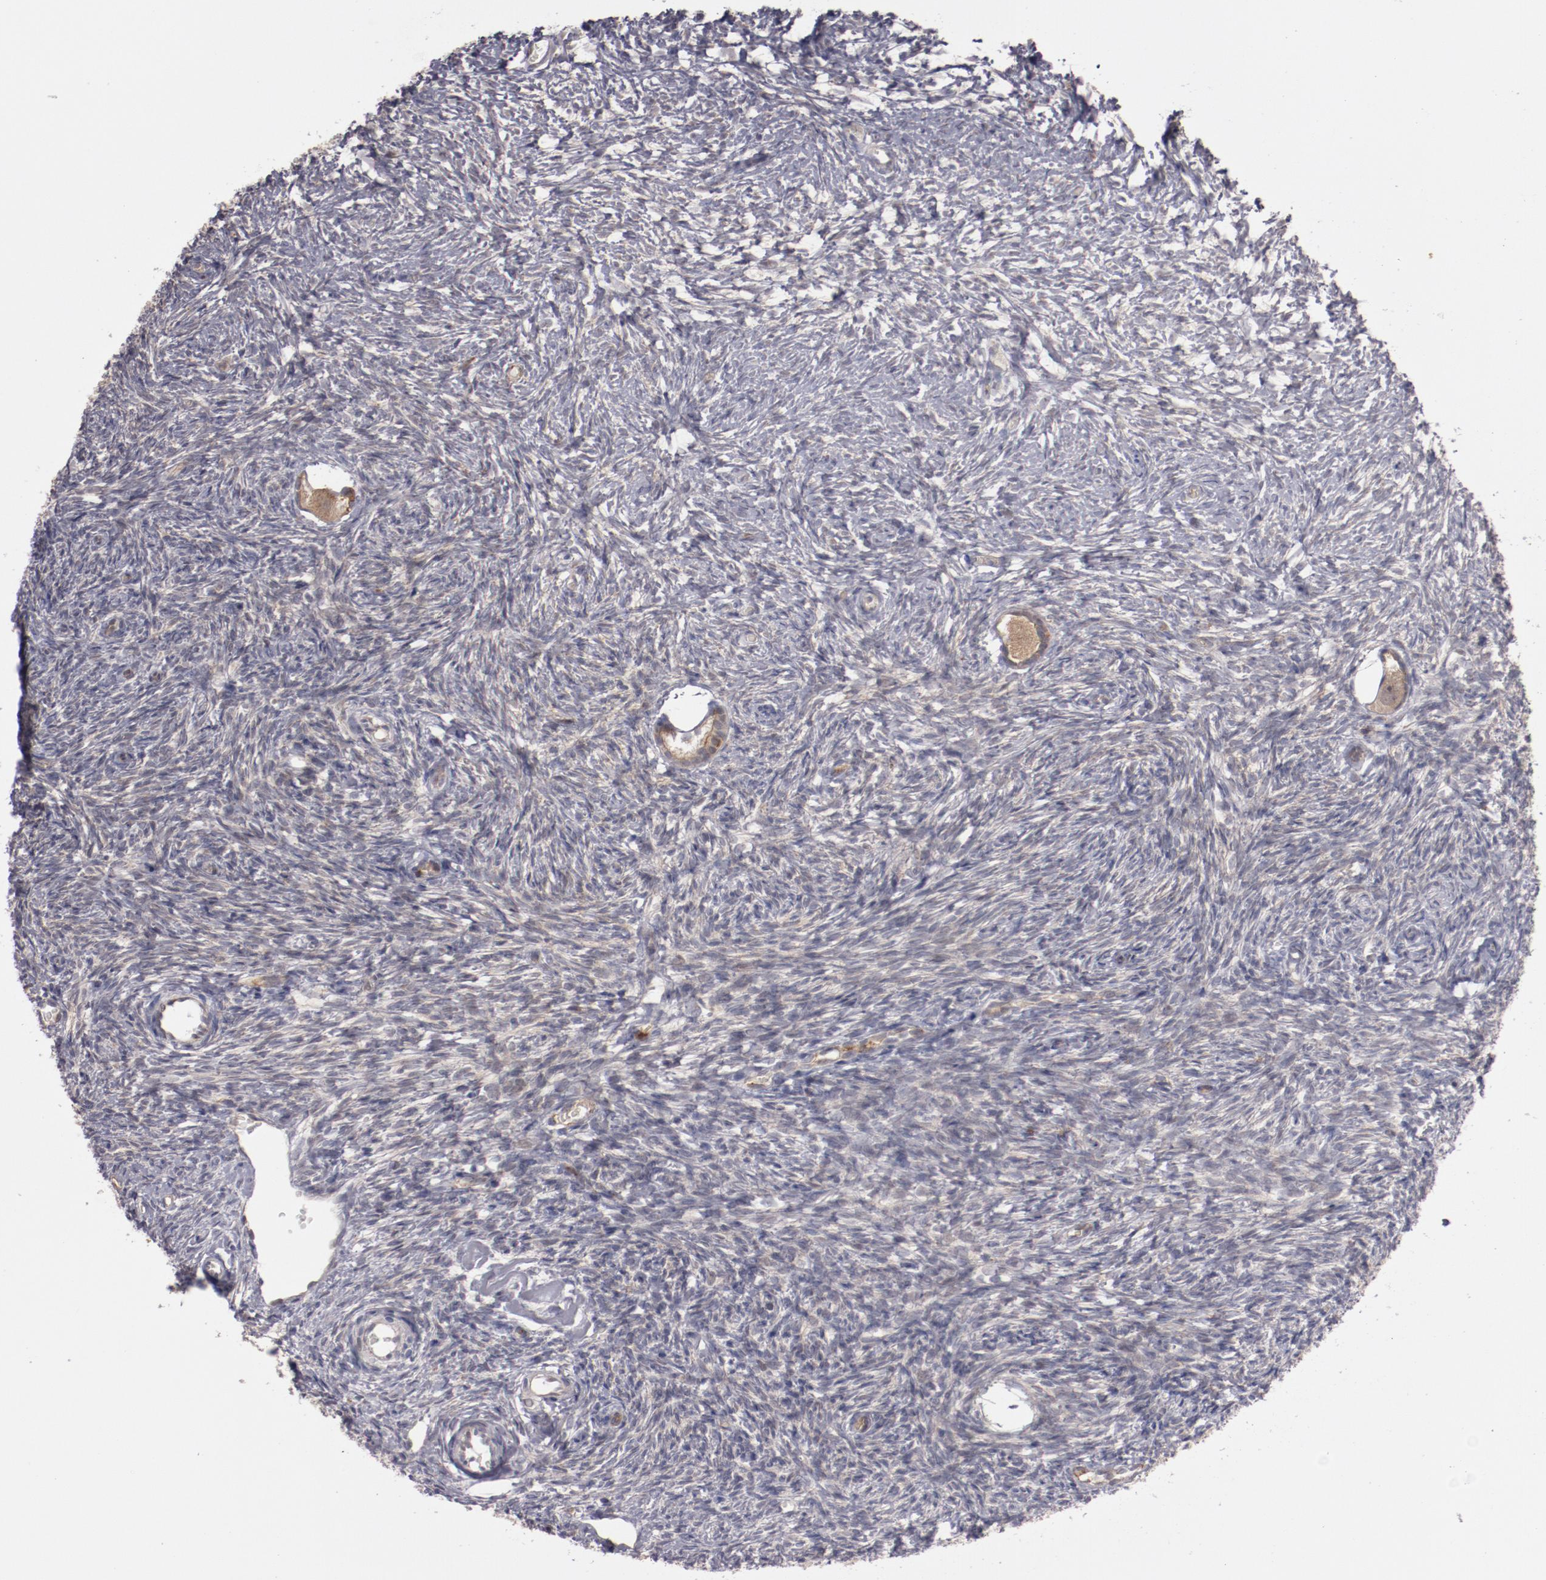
{"staining": {"intensity": "negative", "quantity": "none", "location": "none"}, "tissue": "ovary", "cell_type": "Ovarian stroma cells", "image_type": "normal", "snomed": [{"axis": "morphology", "description": "Normal tissue, NOS"}, {"axis": "topography", "description": "Ovary"}], "caption": "Image shows no protein expression in ovarian stroma cells of unremarkable ovary.", "gene": "STX3", "patient": {"sex": "female", "age": 35}}